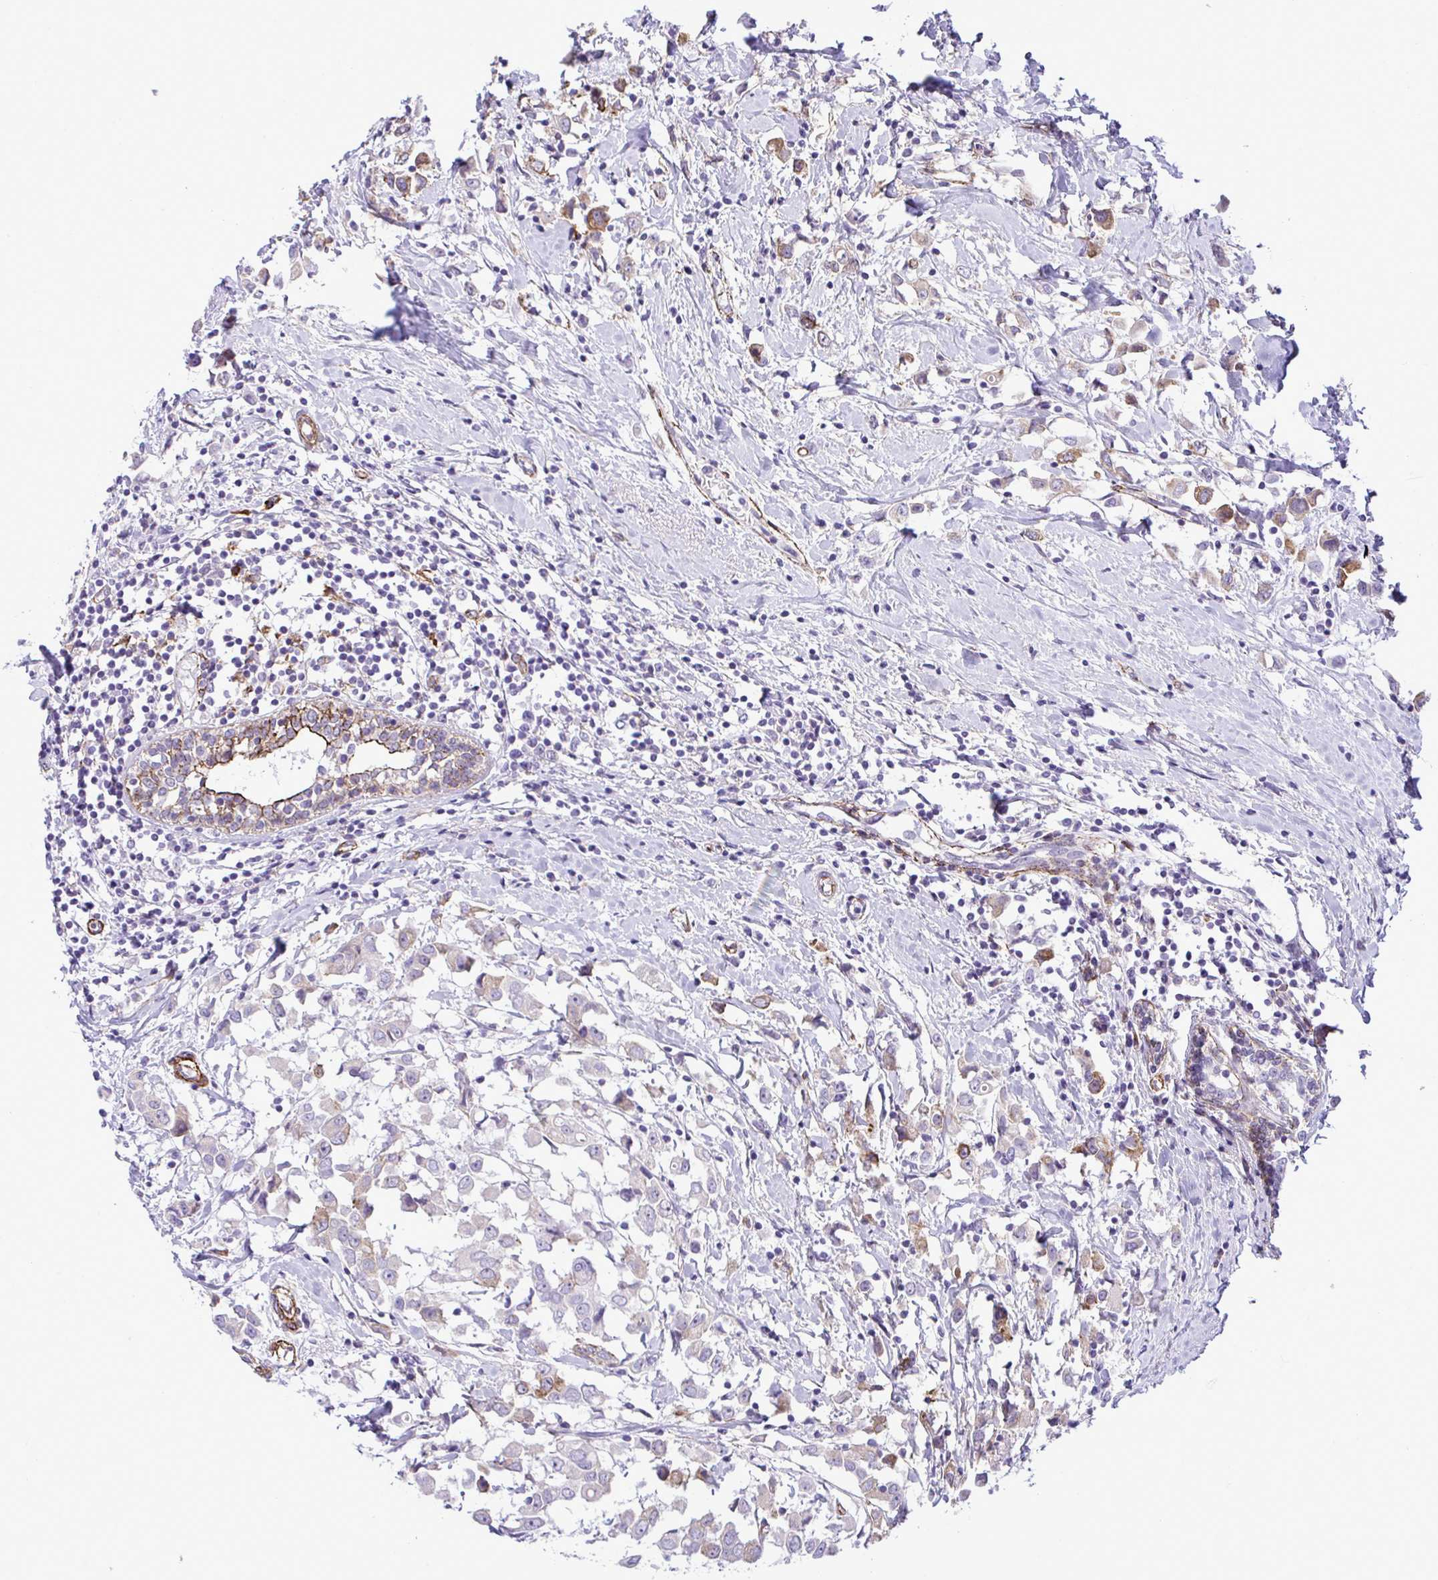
{"staining": {"intensity": "moderate", "quantity": "<25%", "location": "cytoplasmic/membranous"}, "tissue": "breast cancer", "cell_type": "Tumor cells", "image_type": "cancer", "snomed": [{"axis": "morphology", "description": "Duct carcinoma"}, {"axis": "topography", "description": "Breast"}], "caption": "Tumor cells demonstrate moderate cytoplasmic/membranous expression in approximately <25% of cells in breast cancer.", "gene": "SYNPO2L", "patient": {"sex": "female", "age": 61}}